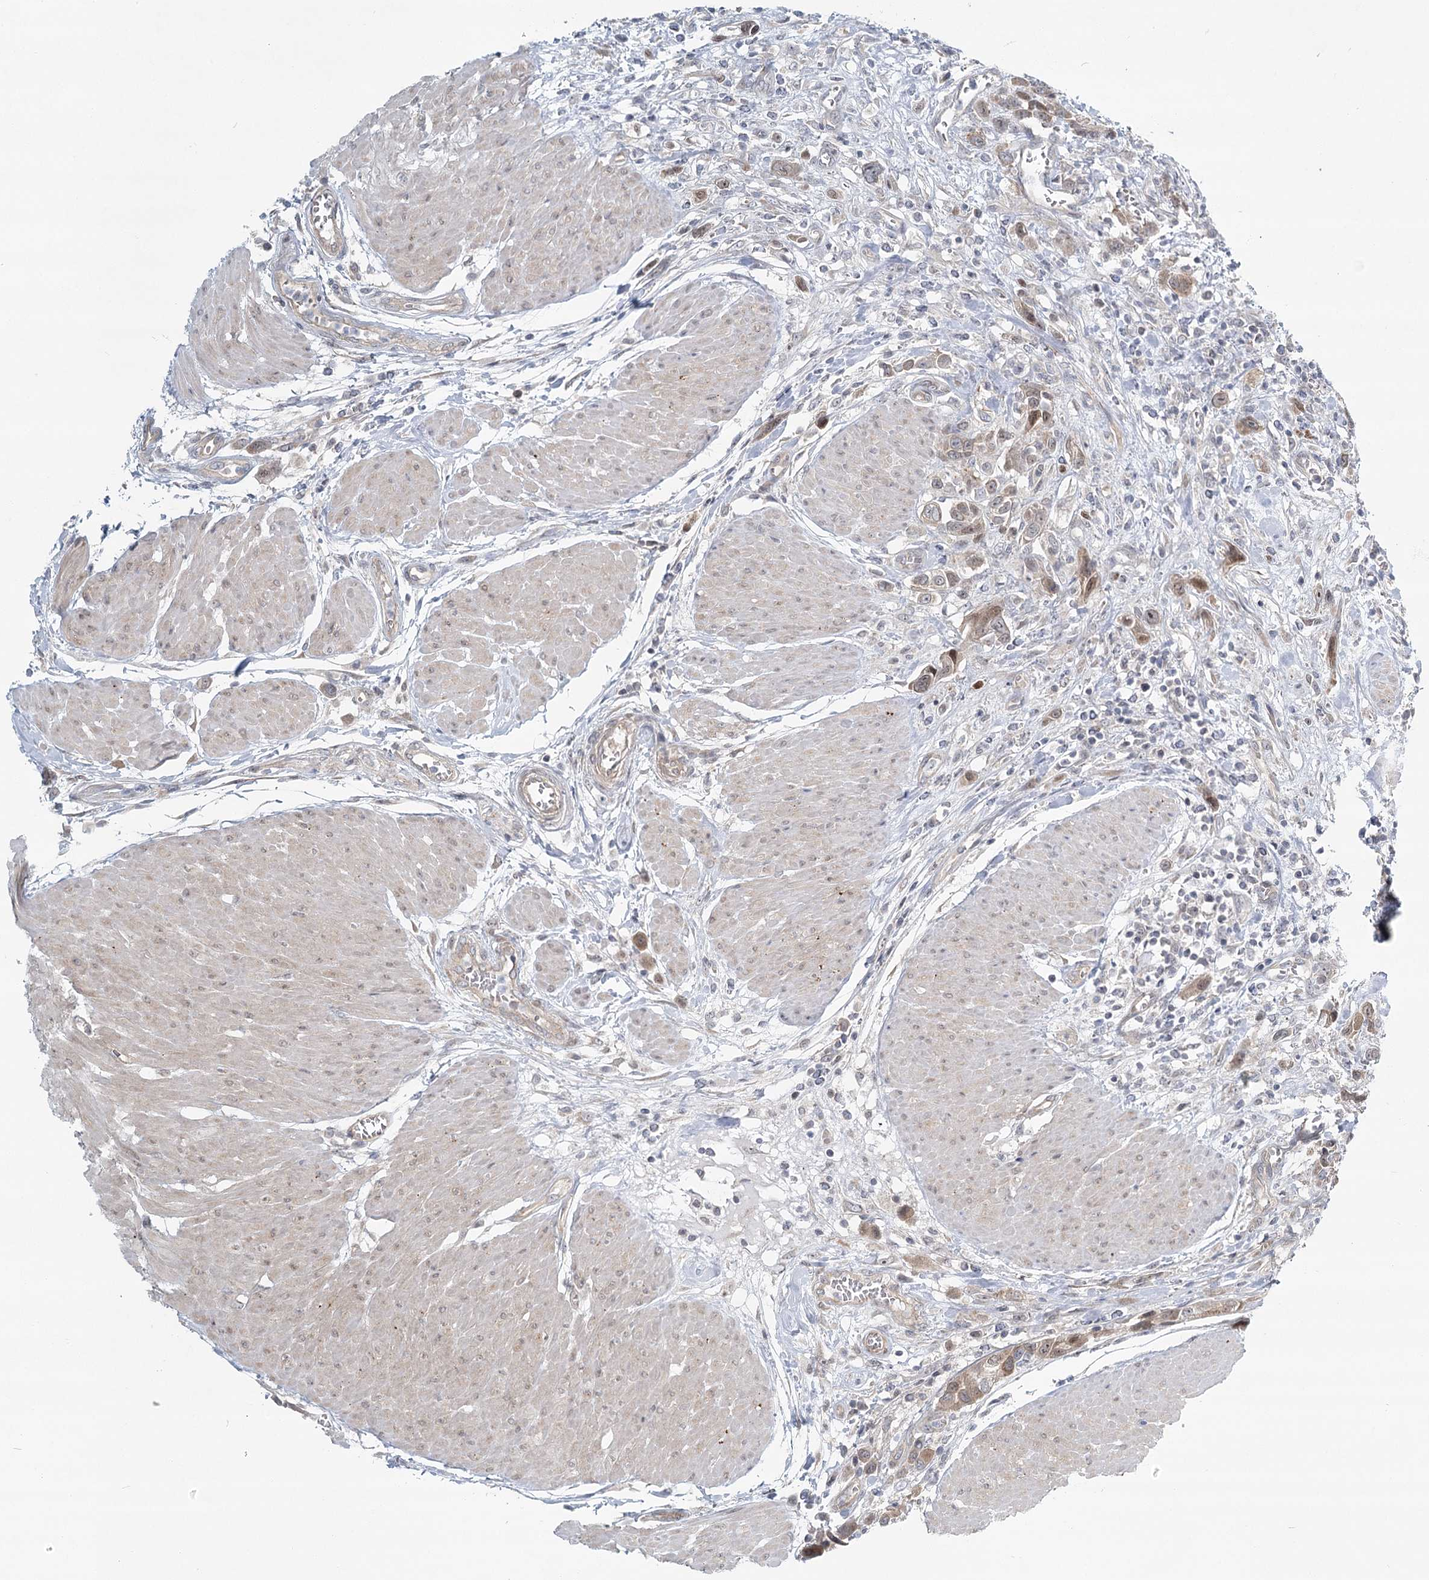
{"staining": {"intensity": "weak", "quantity": ">75%", "location": "cytoplasmic/membranous"}, "tissue": "urothelial cancer", "cell_type": "Tumor cells", "image_type": "cancer", "snomed": [{"axis": "morphology", "description": "Urothelial carcinoma, High grade"}, {"axis": "topography", "description": "Urinary bladder"}], "caption": "Protein staining of high-grade urothelial carcinoma tissue exhibits weak cytoplasmic/membranous expression in approximately >75% of tumor cells.", "gene": "SPINK13", "patient": {"sex": "male", "age": 50}}